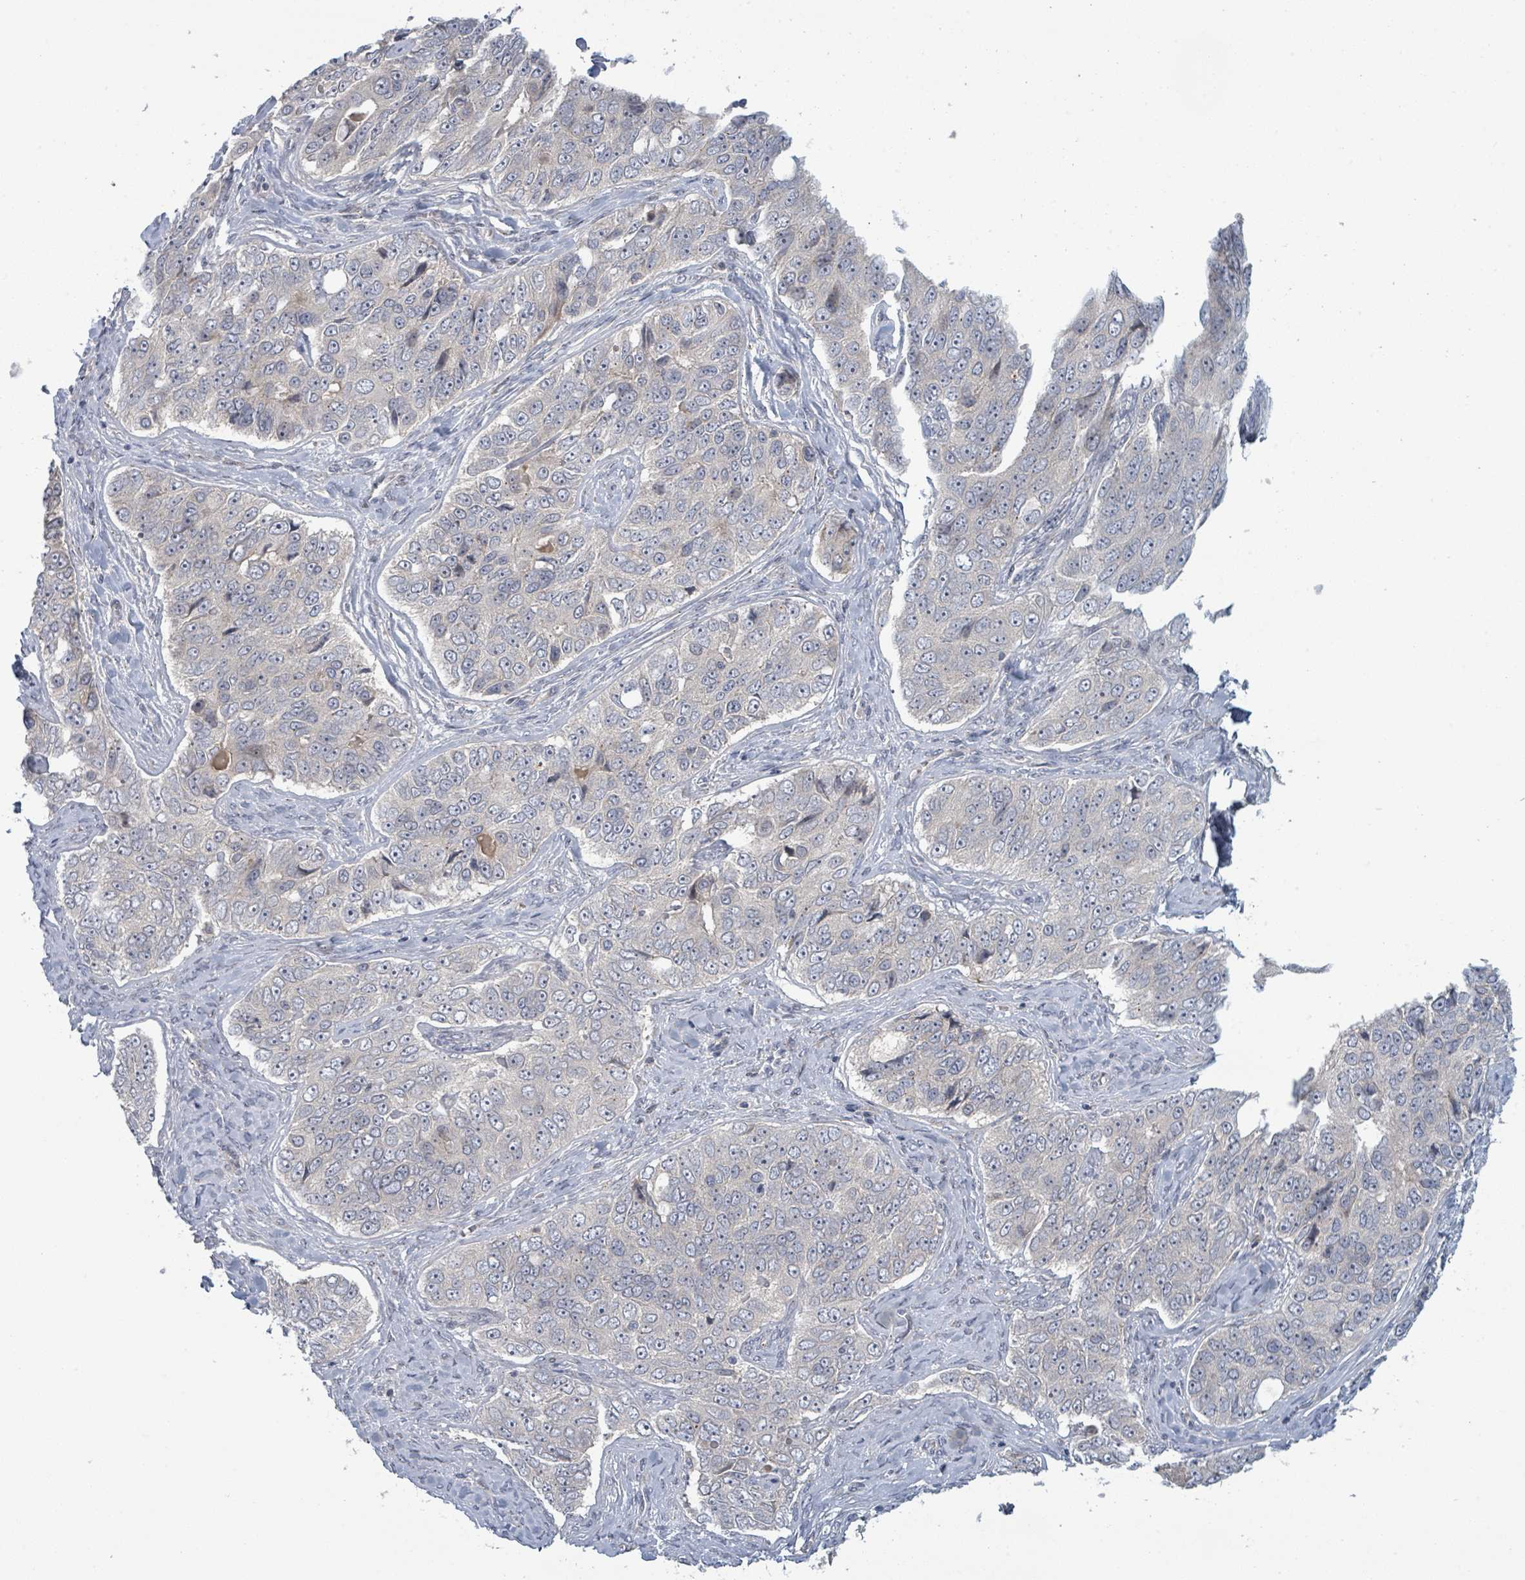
{"staining": {"intensity": "negative", "quantity": "none", "location": "none"}, "tissue": "ovarian cancer", "cell_type": "Tumor cells", "image_type": "cancer", "snomed": [{"axis": "morphology", "description": "Carcinoma, endometroid"}, {"axis": "topography", "description": "Ovary"}], "caption": "This photomicrograph is of endometroid carcinoma (ovarian) stained with IHC to label a protein in brown with the nuclei are counter-stained blue. There is no expression in tumor cells. Nuclei are stained in blue.", "gene": "COL5A3", "patient": {"sex": "female", "age": 51}}